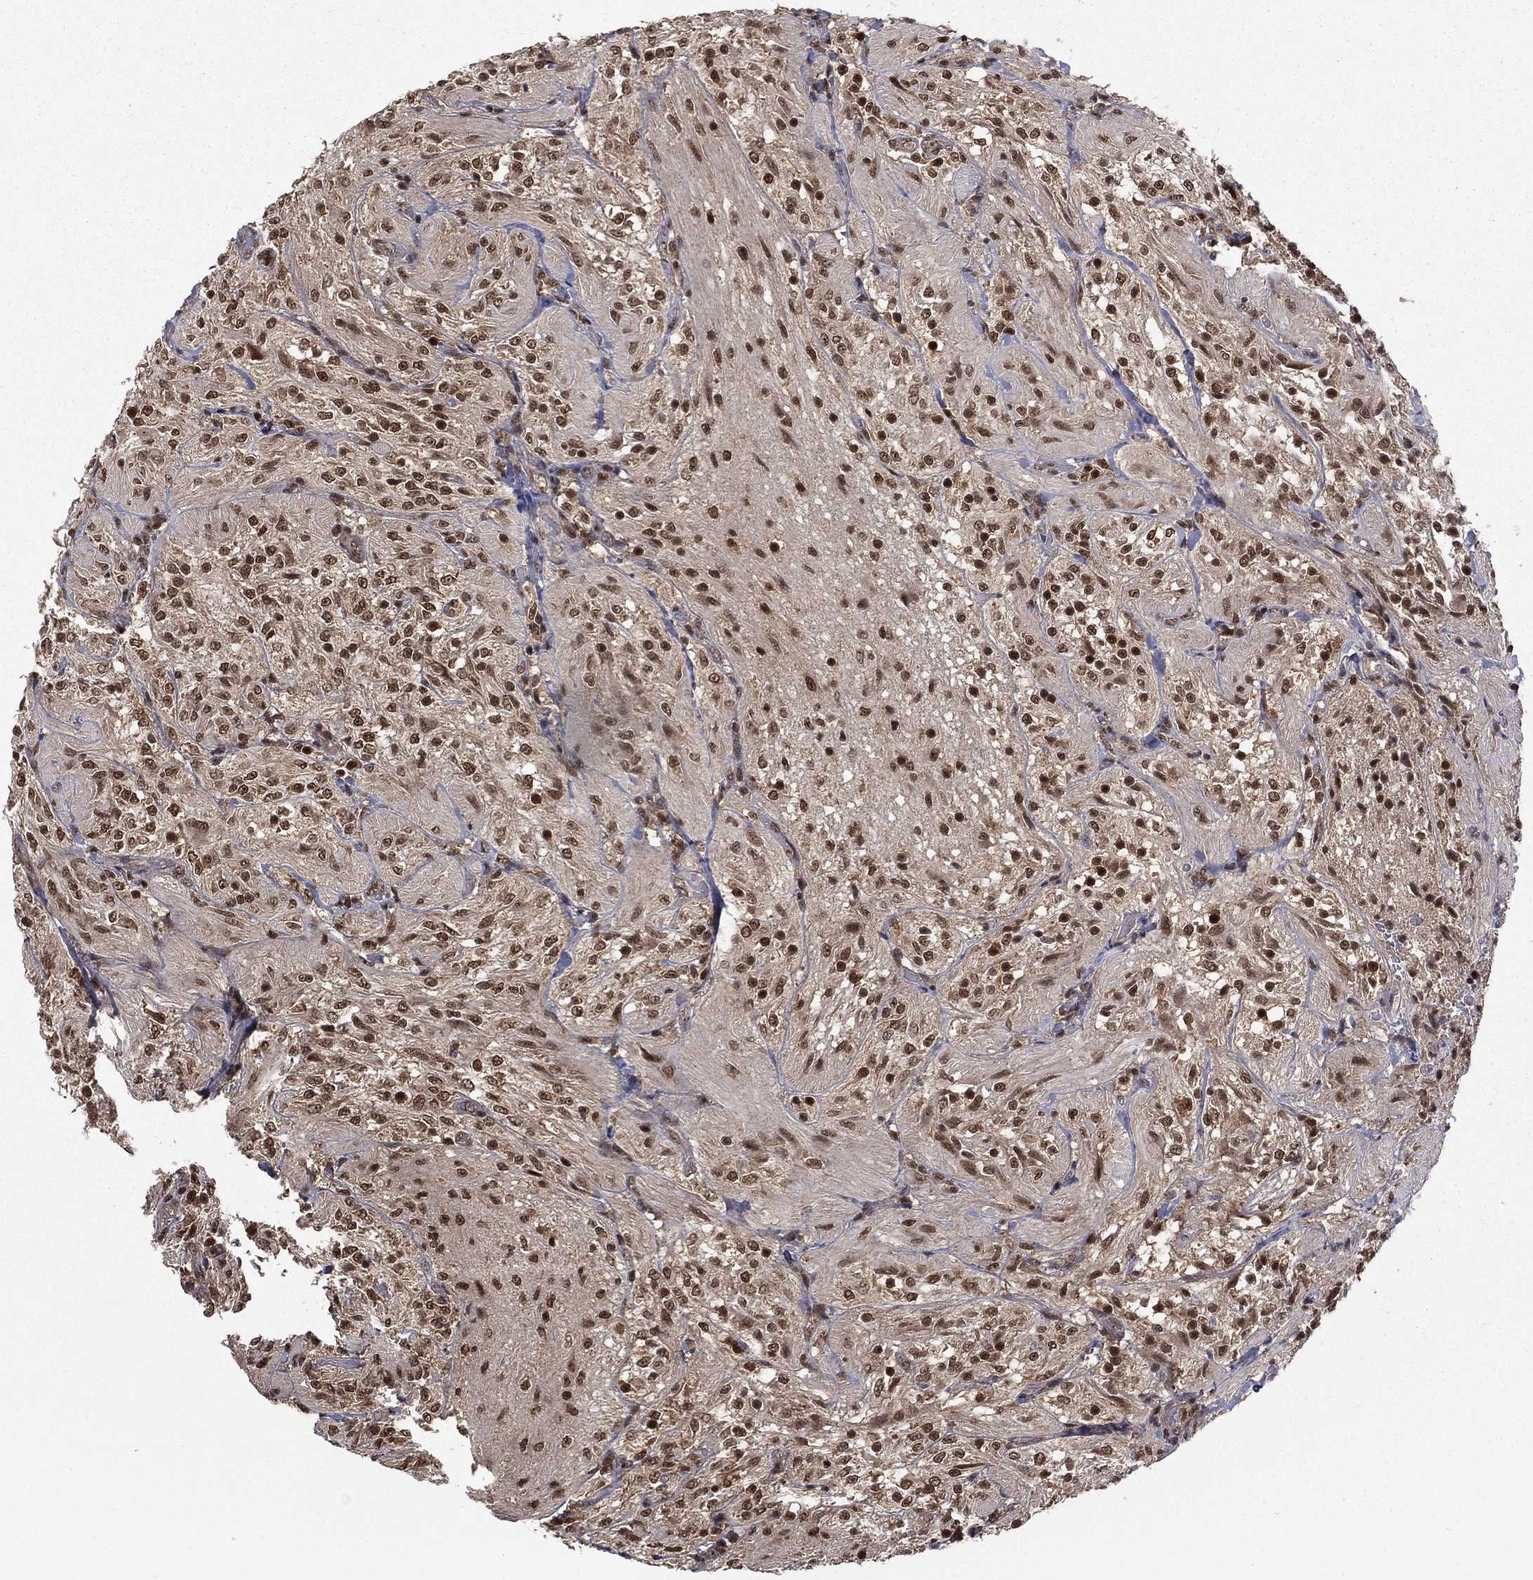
{"staining": {"intensity": "moderate", "quantity": ">75%", "location": "nuclear"}, "tissue": "glioma", "cell_type": "Tumor cells", "image_type": "cancer", "snomed": [{"axis": "morphology", "description": "Glioma, malignant, Low grade"}, {"axis": "topography", "description": "Brain"}], "caption": "Human malignant glioma (low-grade) stained with a brown dye reveals moderate nuclear positive staining in approximately >75% of tumor cells.", "gene": "JMJD6", "patient": {"sex": "male", "age": 3}}